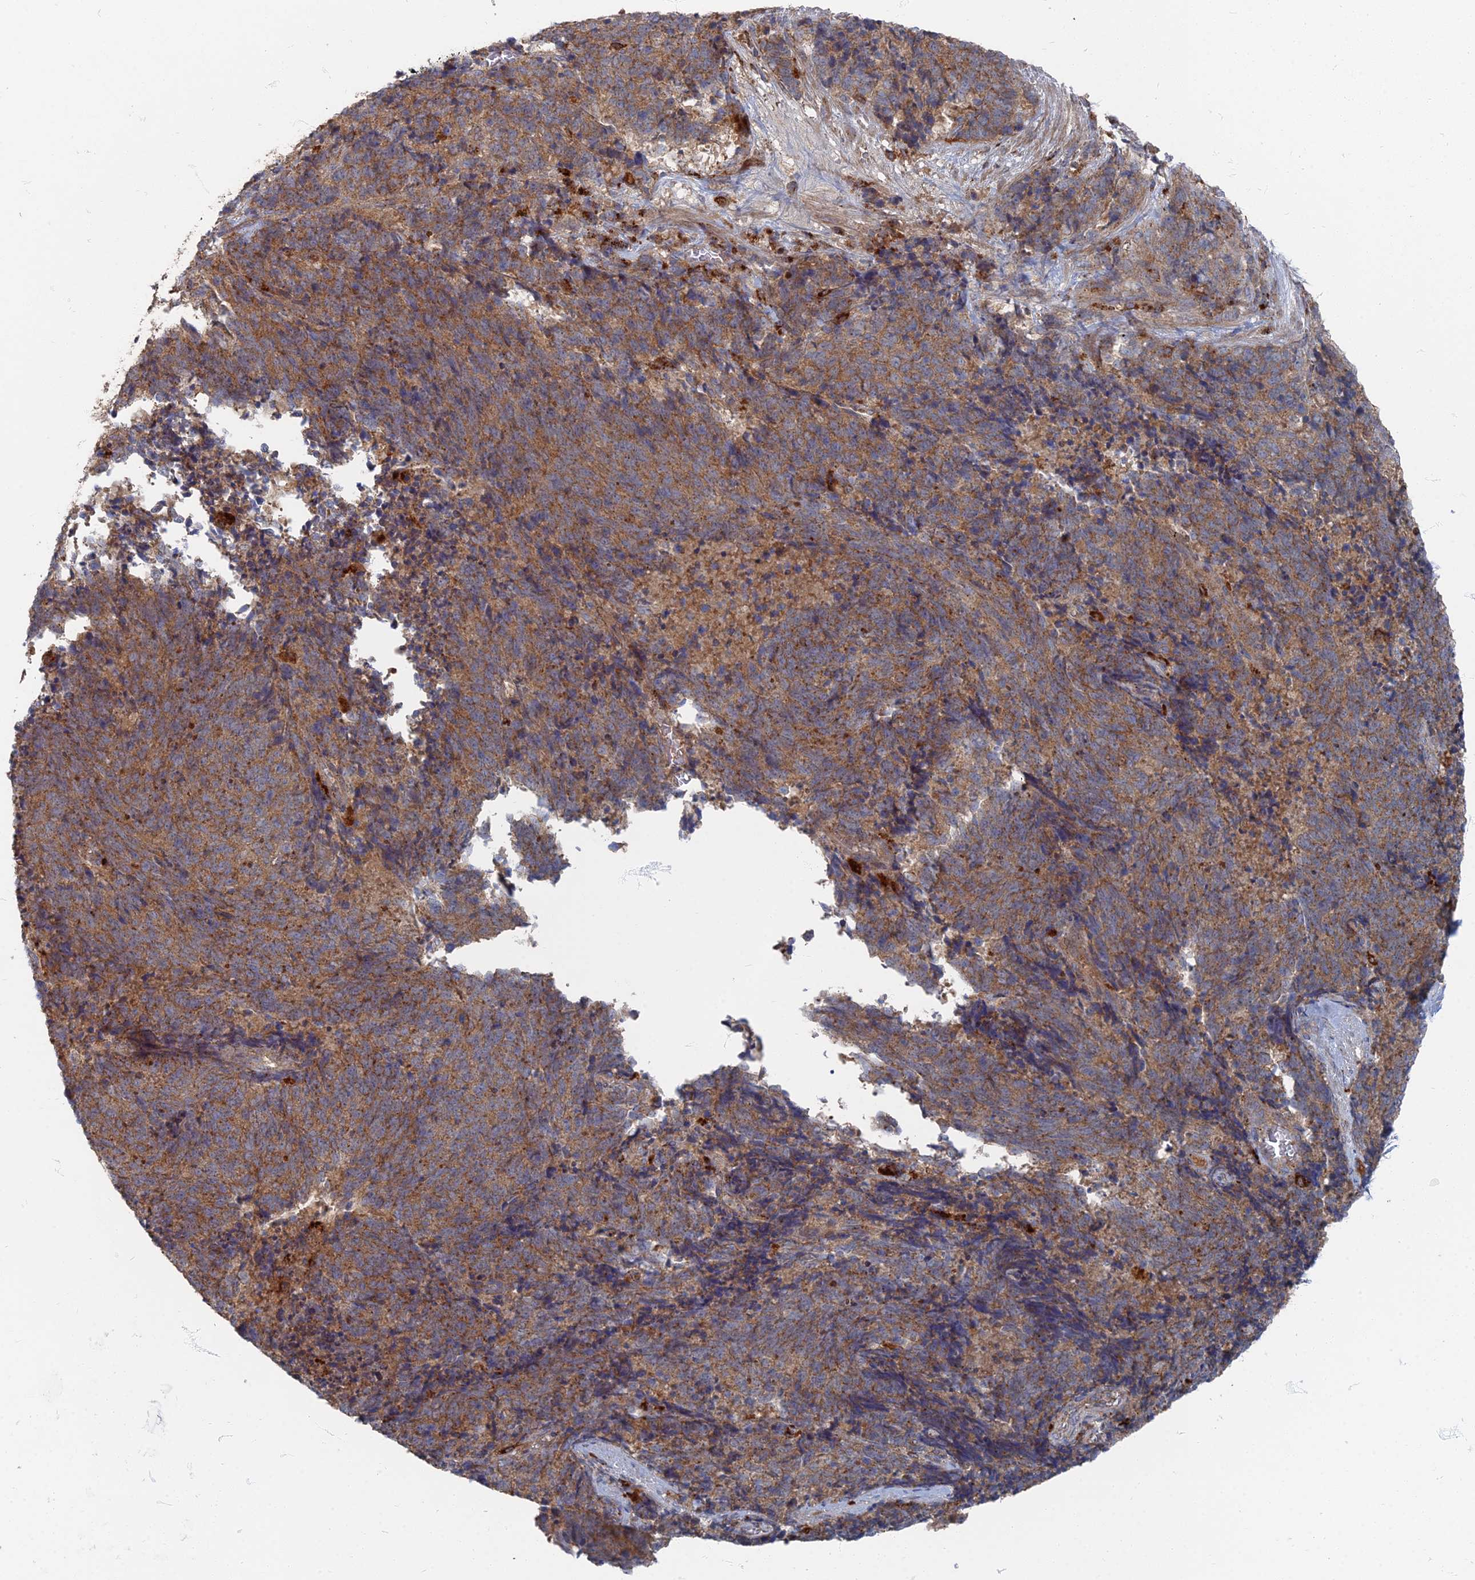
{"staining": {"intensity": "moderate", "quantity": ">75%", "location": "cytoplasmic/membranous"}, "tissue": "cervical cancer", "cell_type": "Tumor cells", "image_type": "cancer", "snomed": [{"axis": "morphology", "description": "Squamous cell carcinoma, NOS"}, {"axis": "topography", "description": "Cervix"}], "caption": "Protein expression analysis of human cervical squamous cell carcinoma reveals moderate cytoplasmic/membranous expression in about >75% of tumor cells.", "gene": "PPCDC", "patient": {"sex": "female", "age": 29}}